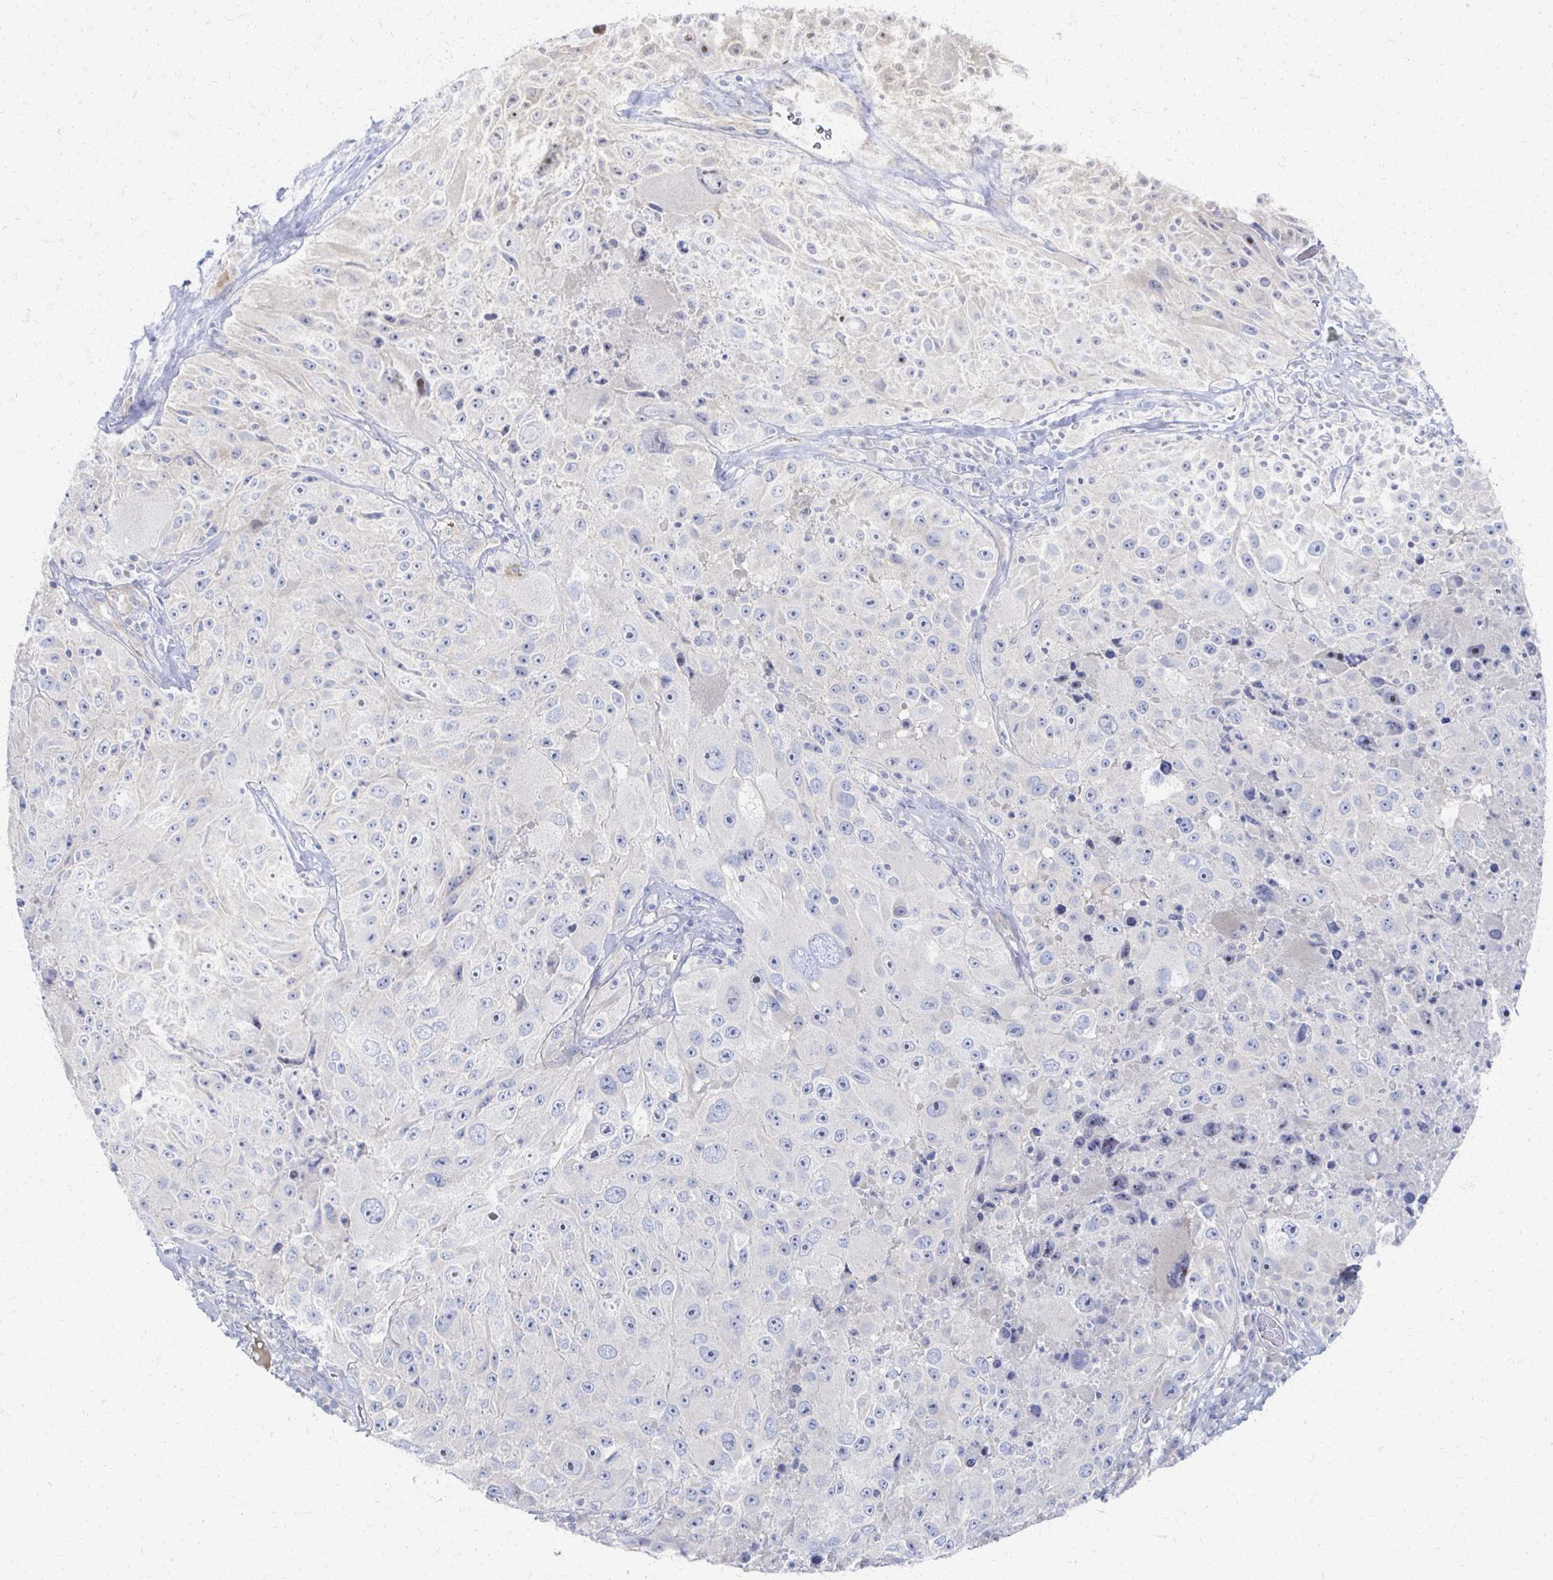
{"staining": {"intensity": "negative", "quantity": "none", "location": "none"}, "tissue": "melanoma", "cell_type": "Tumor cells", "image_type": "cancer", "snomed": [{"axis": "morphology", "description": "Malignant melanoma, Metastatic site"}, {"axis": "topography", "description": "Lymph node"}], "caption": "The immunohistochemistry (IHC) image has no significant staining in tumor cells of malignant melanoma (metastatic site) tissue. (Stains: DAB (3,3'-diaminobenzidine) immunohistochemistry (IHC) with hematoxylin counter stain, Microscopy: brightfield microscopy at high magnification).", "gene": "PRR20A", "patient": {"sex": "male", "age": 62}}